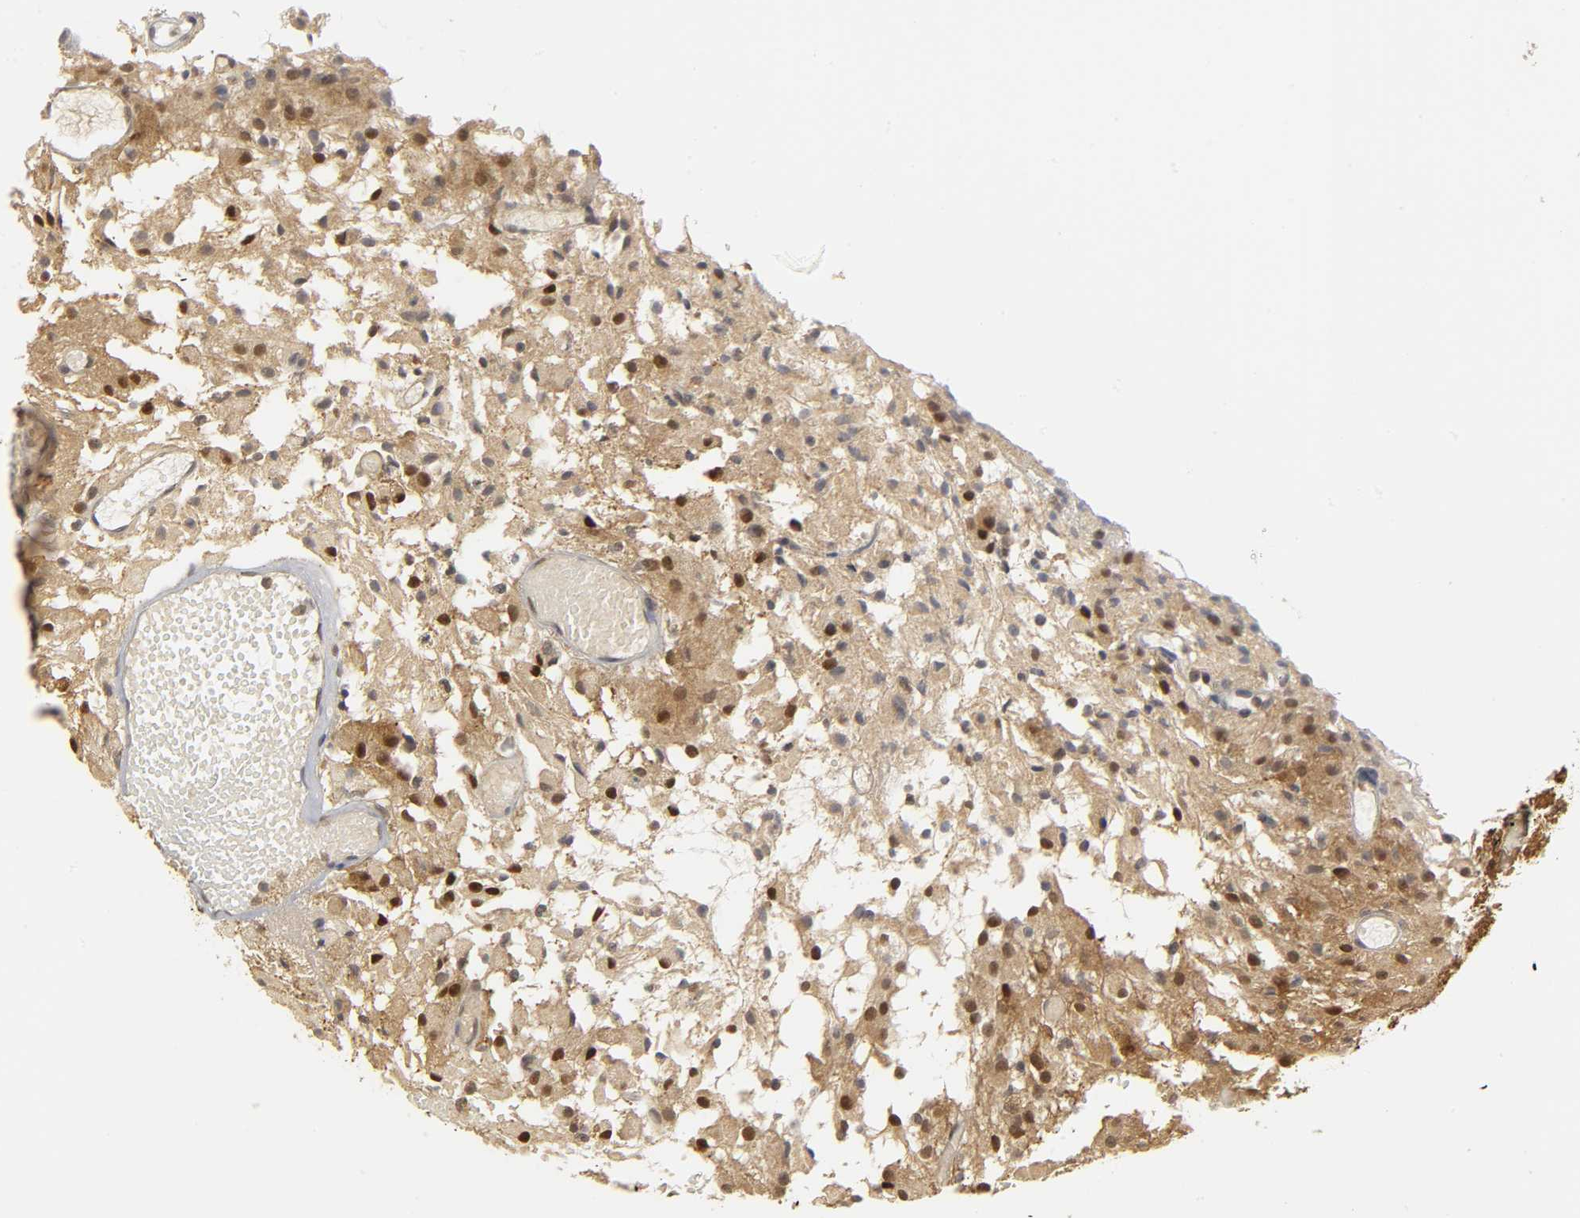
{"staining": {"intensity": "strong", "quantity": ">75%", "location": "cytoplasmic/membranous,nuclear"}, "tissue": "glioma", "cell_type": "Tumor cells", "image_type": "cancer", "snomed": [{"axis": "morphology", "description": "Glioma, malignant, High grade"}, {"axis": "topography", "description": "Brain"}], "caption": "High-grade glioma (malignant) stained with IHC exhibits strong cytoplasmic/membranous and nuclear positivity in approximately >75% of tumor cells. Immunohistochemistry (ihc) stains the protein of interest in brown and the nuclei are stained blue.", "gene": "PARK7", "patient": {"sex": "female", "age": 59}}